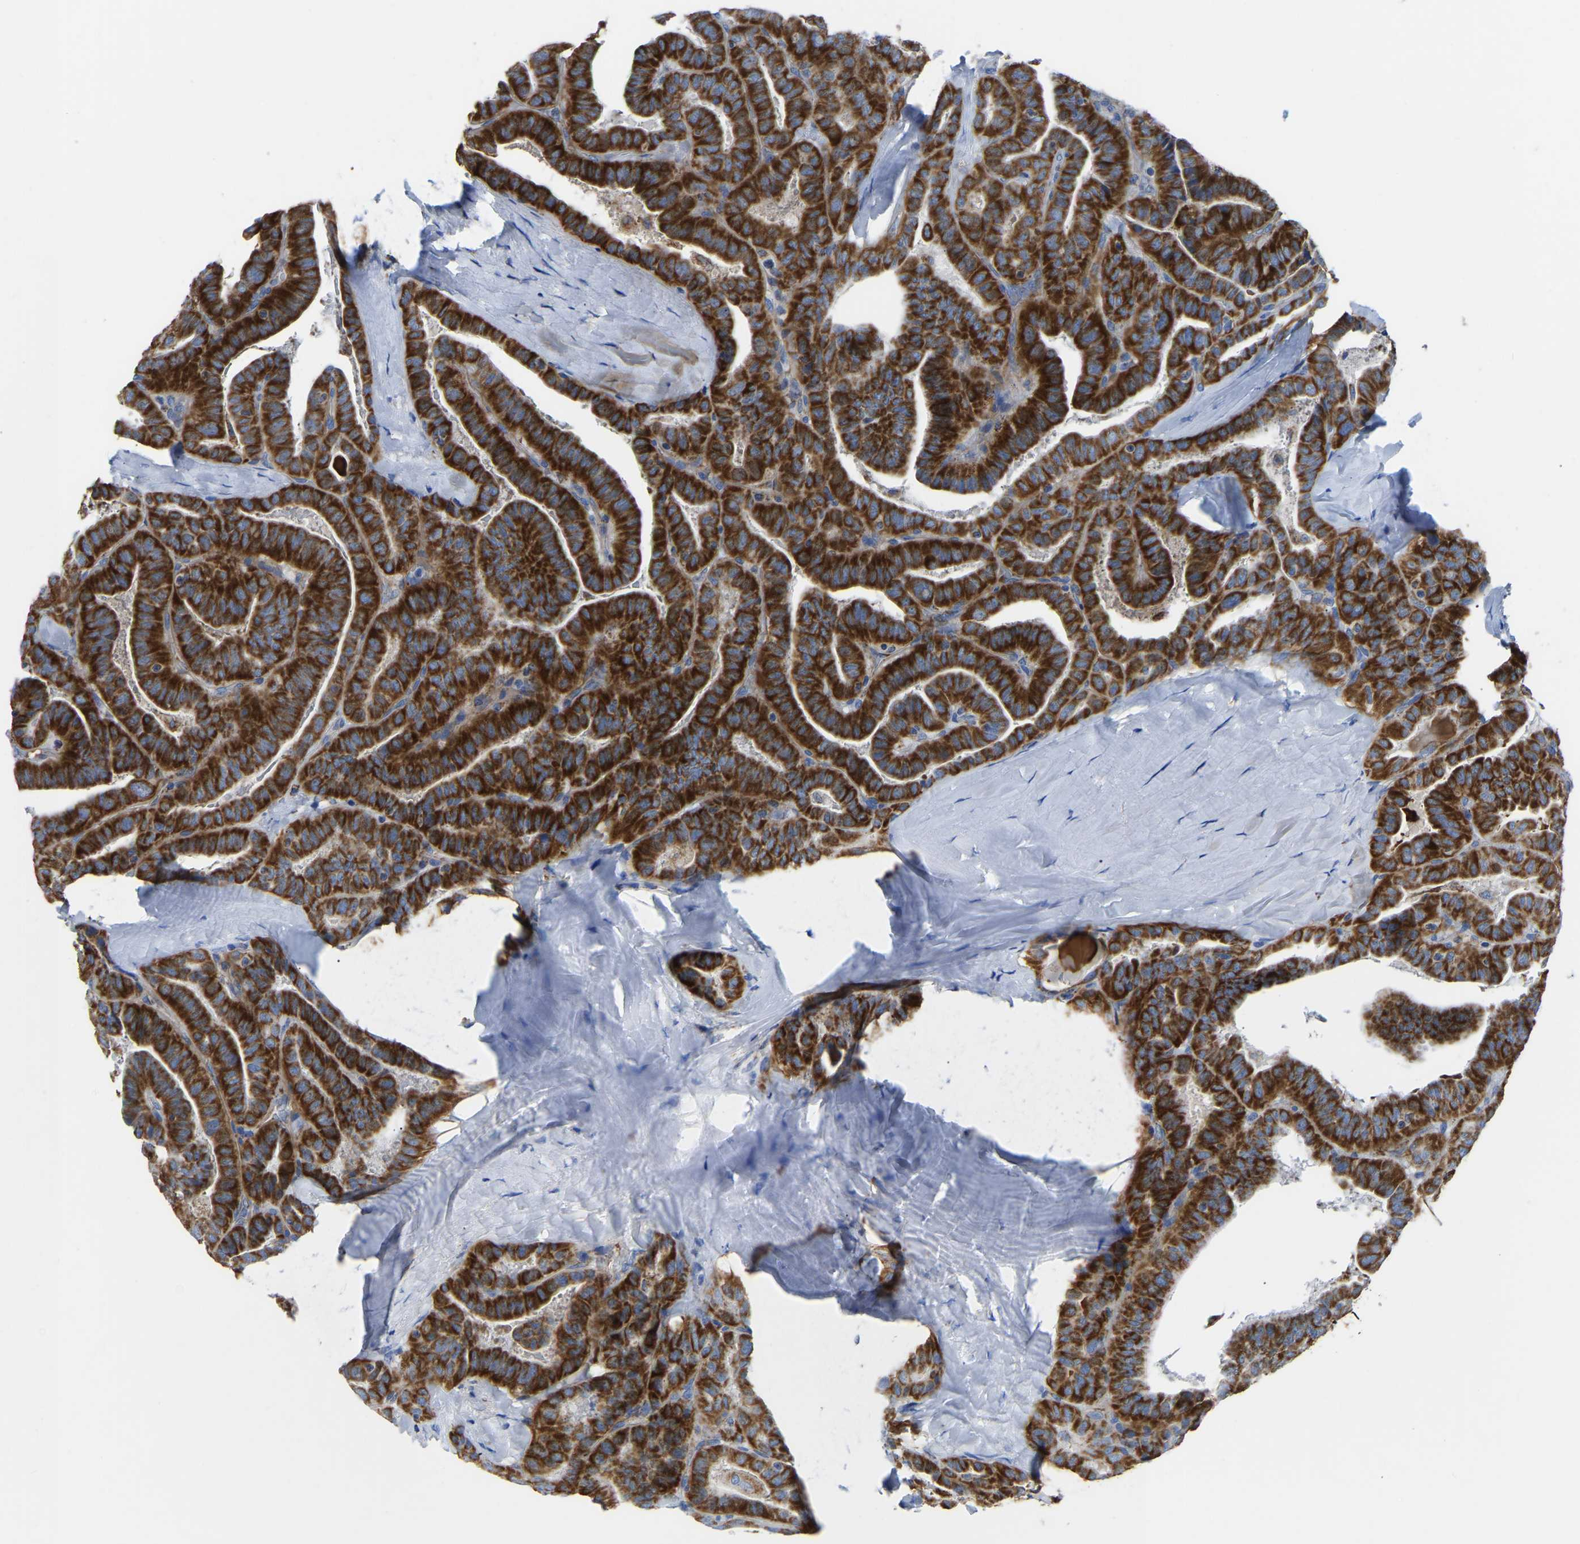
{"staining": {"intensity": "strong", "quantity": ">75%", "location": "cytoplasmic/membranous"}, "tissue": "thyroid cancer", "cell_type": "Tumor cells", "image_type": "cancer", "snomed": [{"axis": "morphology", "description": "Papillary adenocarcinoma, NOS"}, {"axis": "topography", "description": "Thyroid gland"}], "caption": "Immunohistochemical staining of human thyroid papillary adenocarcinoma exhibits high levels of strong cytoplasmic/membranous protein expression in about >75% of tumor cells.", "gene": "ETFA", "patient": {"sex": "male", "age": 77}}